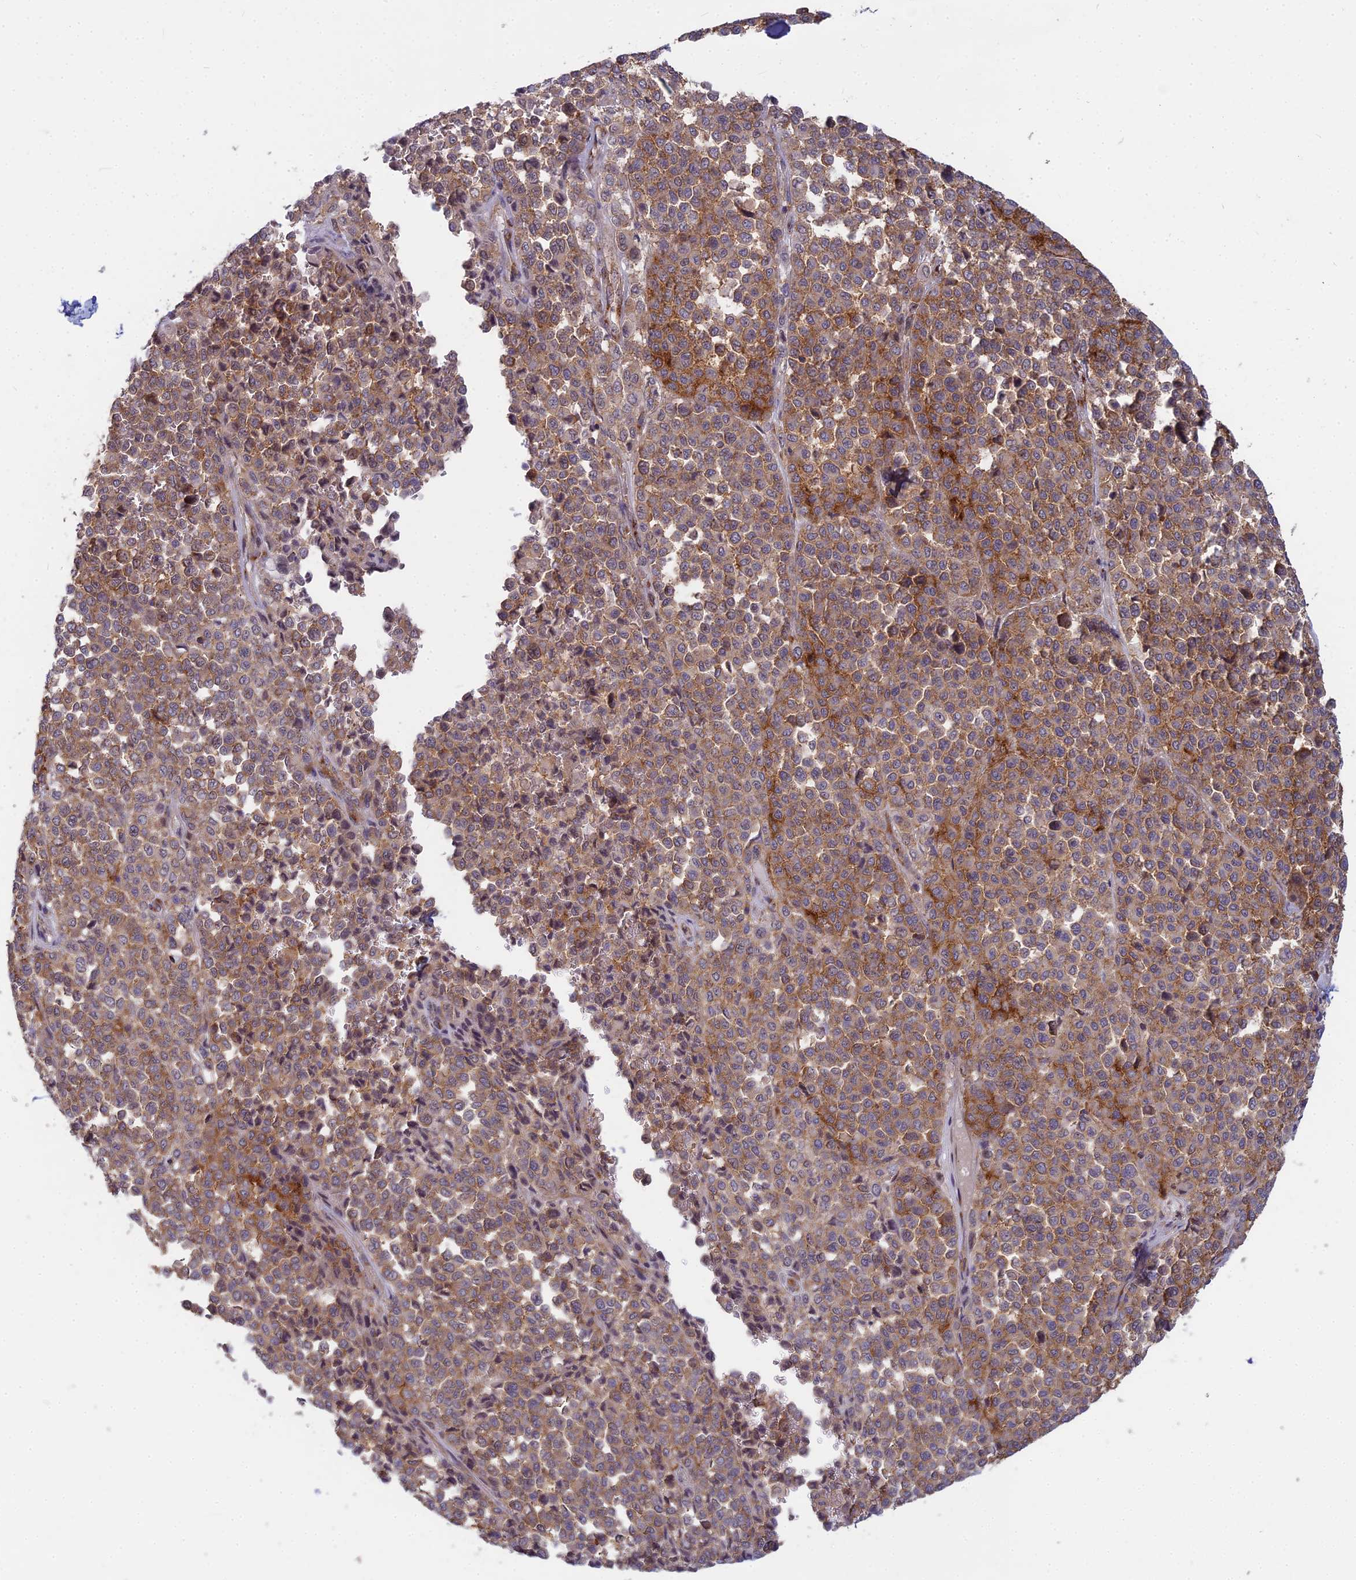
{"staining": {"intensity": "moderate", "quantity": ">75%", "location": "cytoplasmic/membranous"}, "tissue": "melanoma", "cell_type": "Tumor cells", "image_type": "cancer", "snomed": [{"axis": "morphology", "description": "Malignant melanoma, Metastatic site"}, {"axis": "topography", "description": "Pancreas"}], "caption": "Immunohistochemistry (IHC) of melanoma shows medium levels of moderate cytoplasmic/membranous expression in about >75% of tumor cells.", "gene": "CLINT1", "patient": {"sex": "female", "age": 30}}